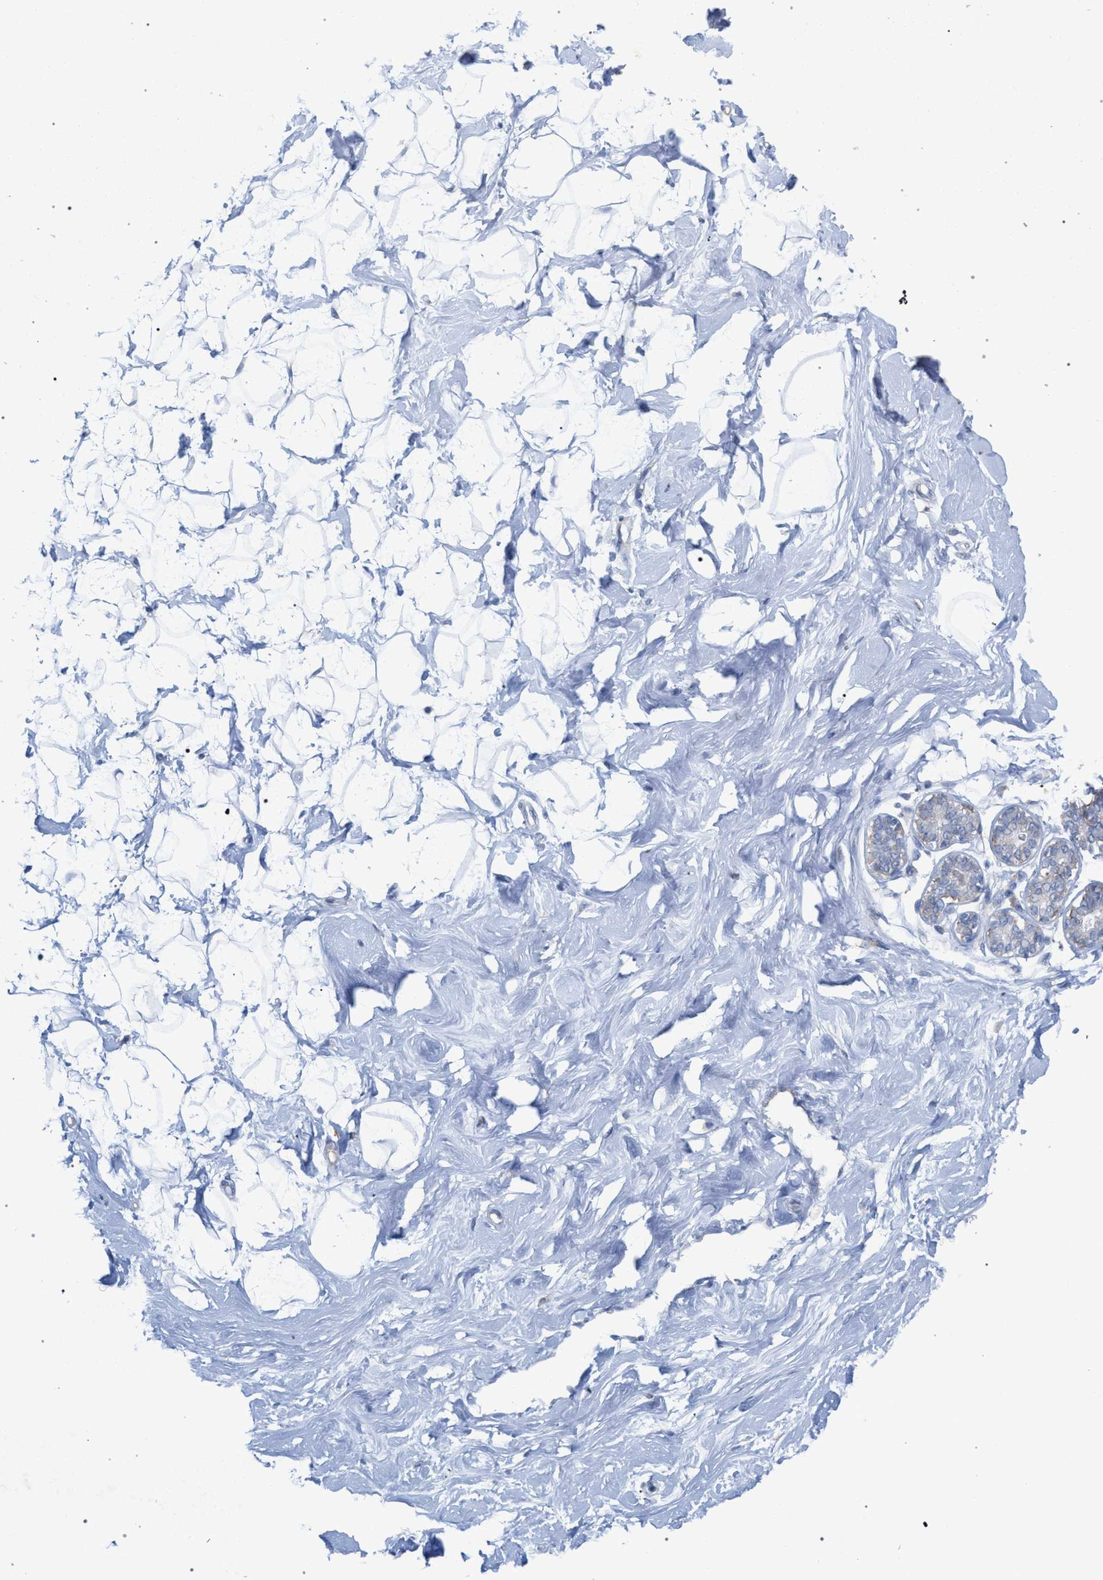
{"staining": {"intensity": "negative", "quantity": "none", "location": "none"}, "tissue": "breast", "cell_type": "Adipocytes", "image_type": "normal", "snomed": [{"axis": "morphology", "description": "Normal tissue, NOS"}, {"axis": "topography", "description": "Breast"}], "caption": "Benign breast was stained to show a protein in brown. There is no significant staining in adipocytes.", "gene": "FHOD3", "patient": {"sex": "female", "age": 23}}